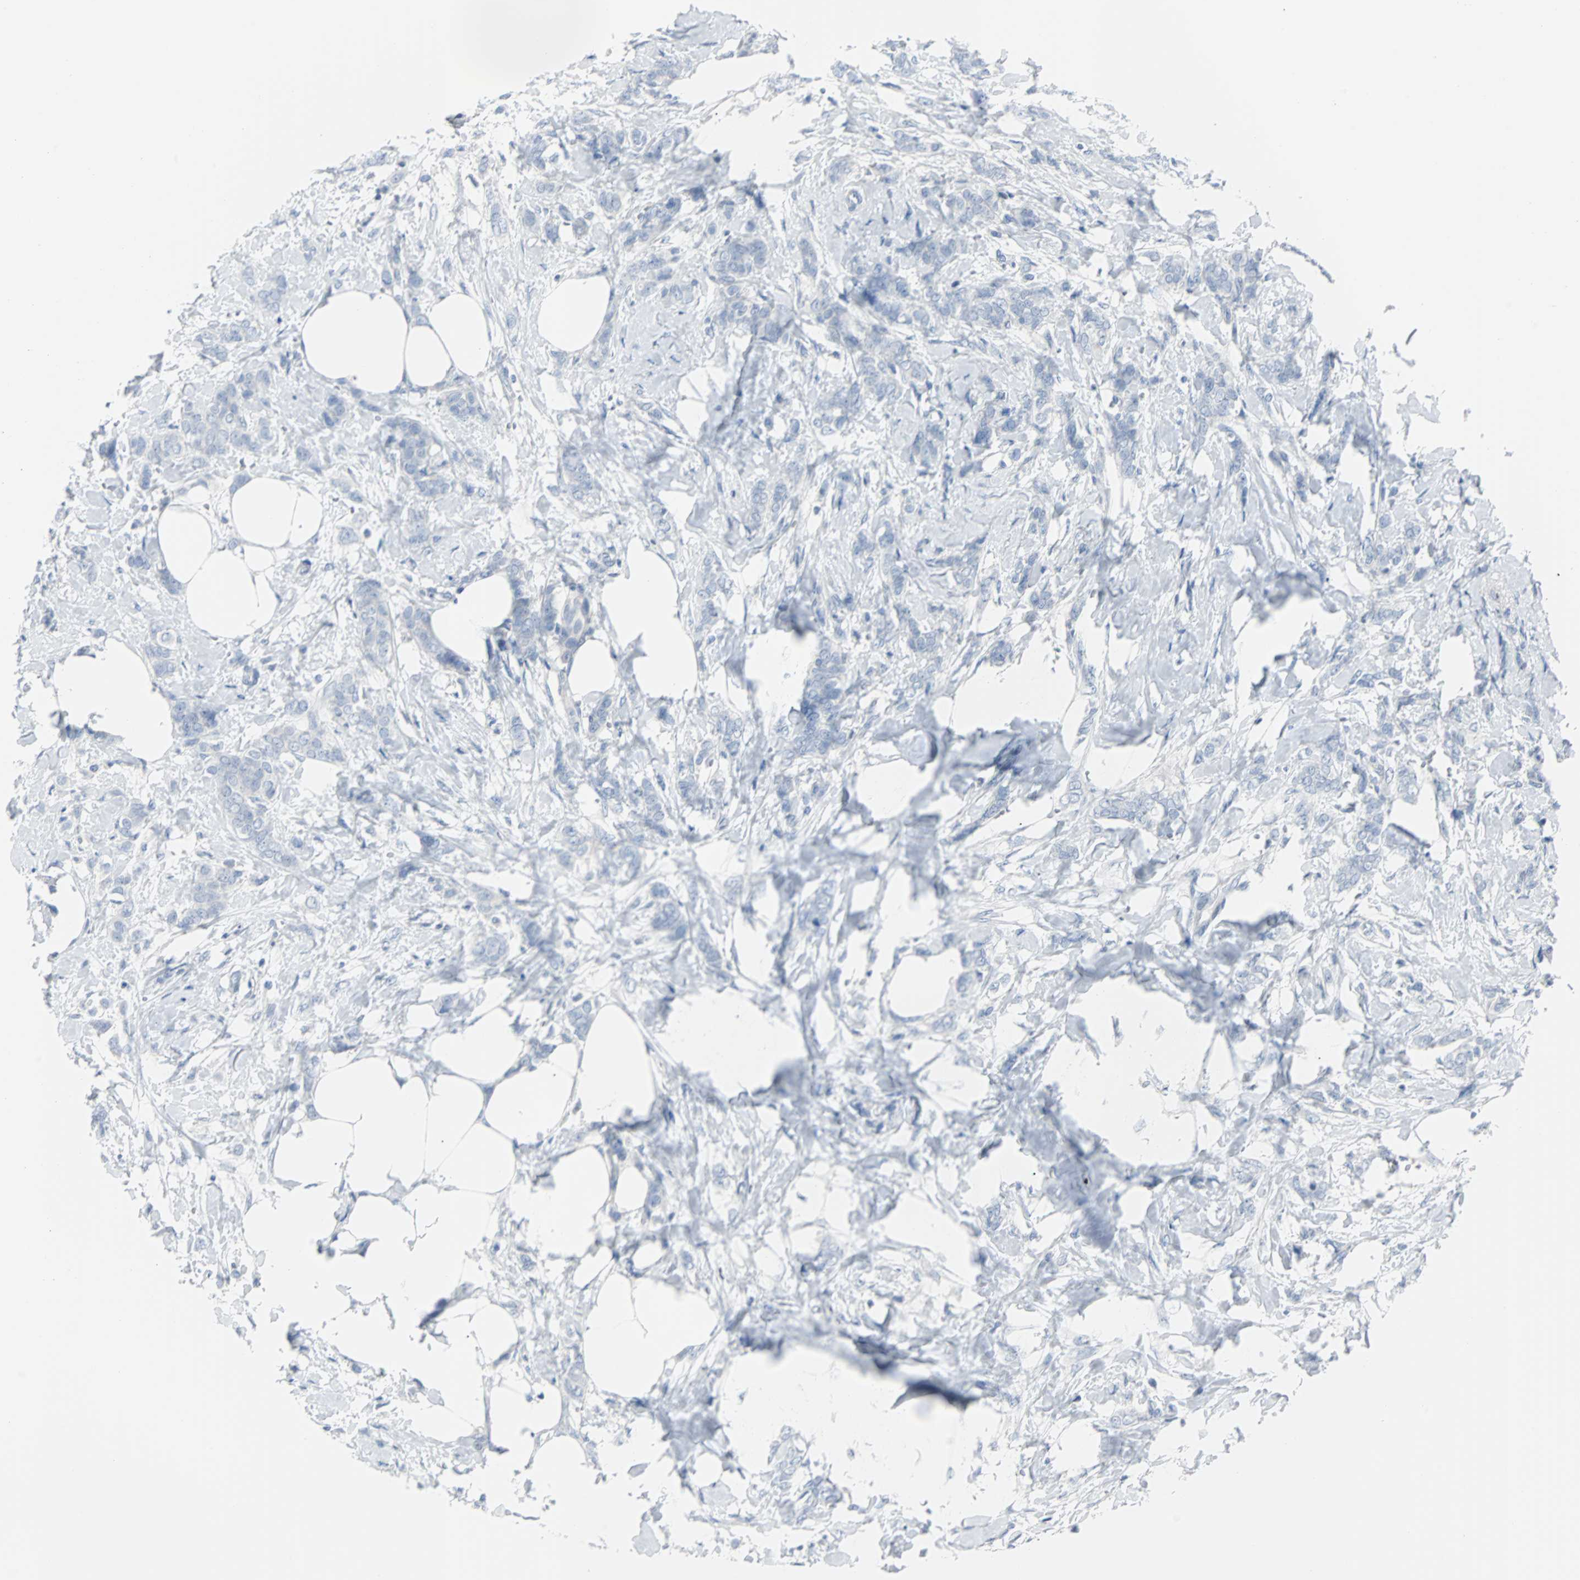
{"staining": {"intensity": "negative", "quantity": "none", "location": "none"}, "tissue": "breast cancer", "cell_type": "Tumor cells", "image_type": "cancer", "snomed": [{"axis": "morphology", "description": "Lobular carcinoma, in situ"}, {"axis": "morphology", "description": "Lobular carcinoma"}, {"axis": "topography", "description": "Breast"}], "caption": "Breast cancer (lobular carcinoma) stained for a protein using IHC demonstrates no positivity tumor cells.", "gene": "RASA1", "patient": {"sex": "female", "age": 41}}